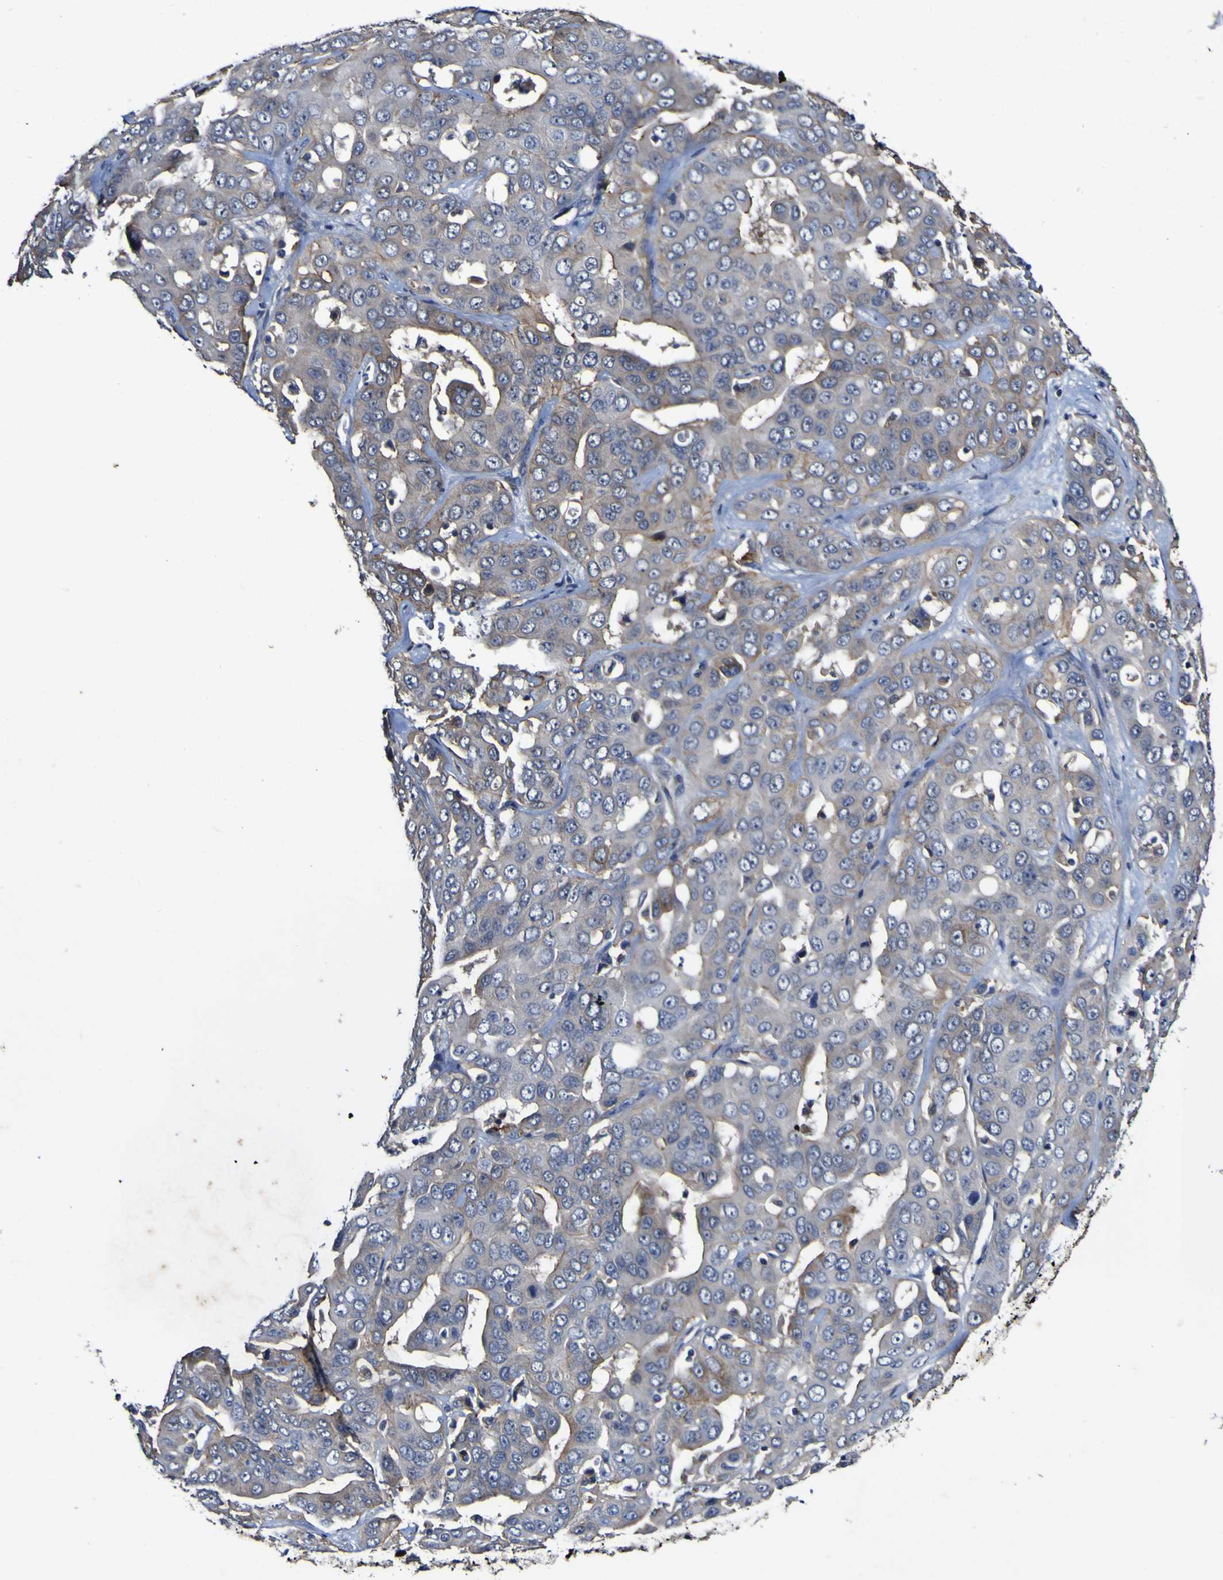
{"staining": {"intensity": "weak", "quantity": "25%-75%", "location": "cytoplasmic/membranous"}, "tissue": "liver cancer", "cell_type": "Tumor cells", "image_type": "cancer", "snomed": [{"axis": "morphology", "description": "Cholangiocarcinoma"}, {"axis": "topography", "description": "Liver"}], "caption": "An IHC micrograph of tumor tissue is shown. Protein staining in brown labels weak cytoplasmic/membranous positivity in liver cancer within tumor cells.", "gene": "CCL2", "patient": {"sex": "female", "age": 52}}